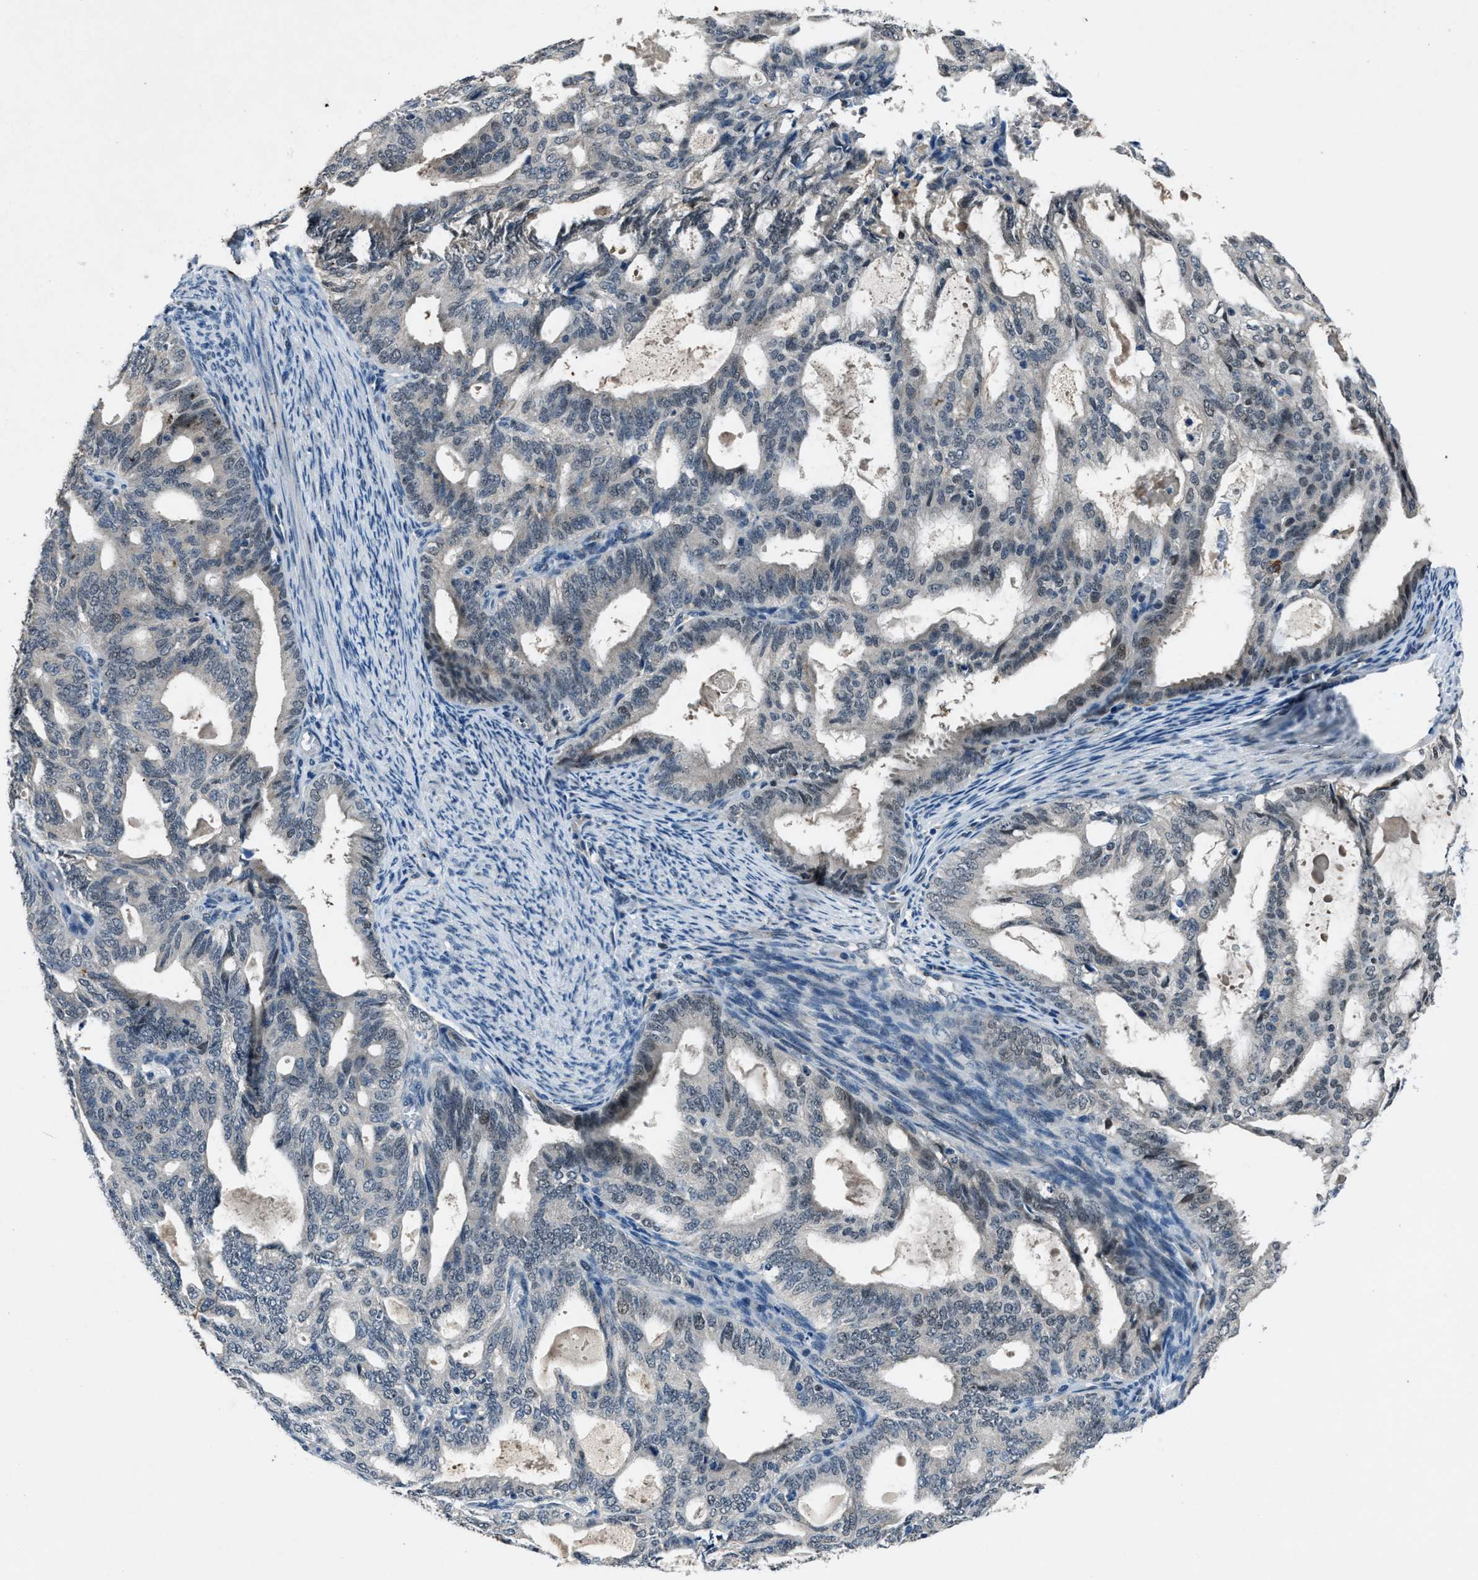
{"staining": {"intensity": "weak", "quantity": "<25%", "location": "cytoplasmic/membranous,nuclear"}, "tissue": "endometrial cancer", "cell_type": "Tumor cells", "image_type": "cancer", "snomed": [{"axis": "morphology", "description": "Adenocarcinoma, NOS"}, {"axis": "topography", "description": "Endometrium"}], "caption": "This is an immunohistochemistry (IHC) micrograph of human endometrial adenocarcinoma. There is no staining in tumor cells.", "gene": "DUSP19", "patient": {"sex": "female", "age": 58}}